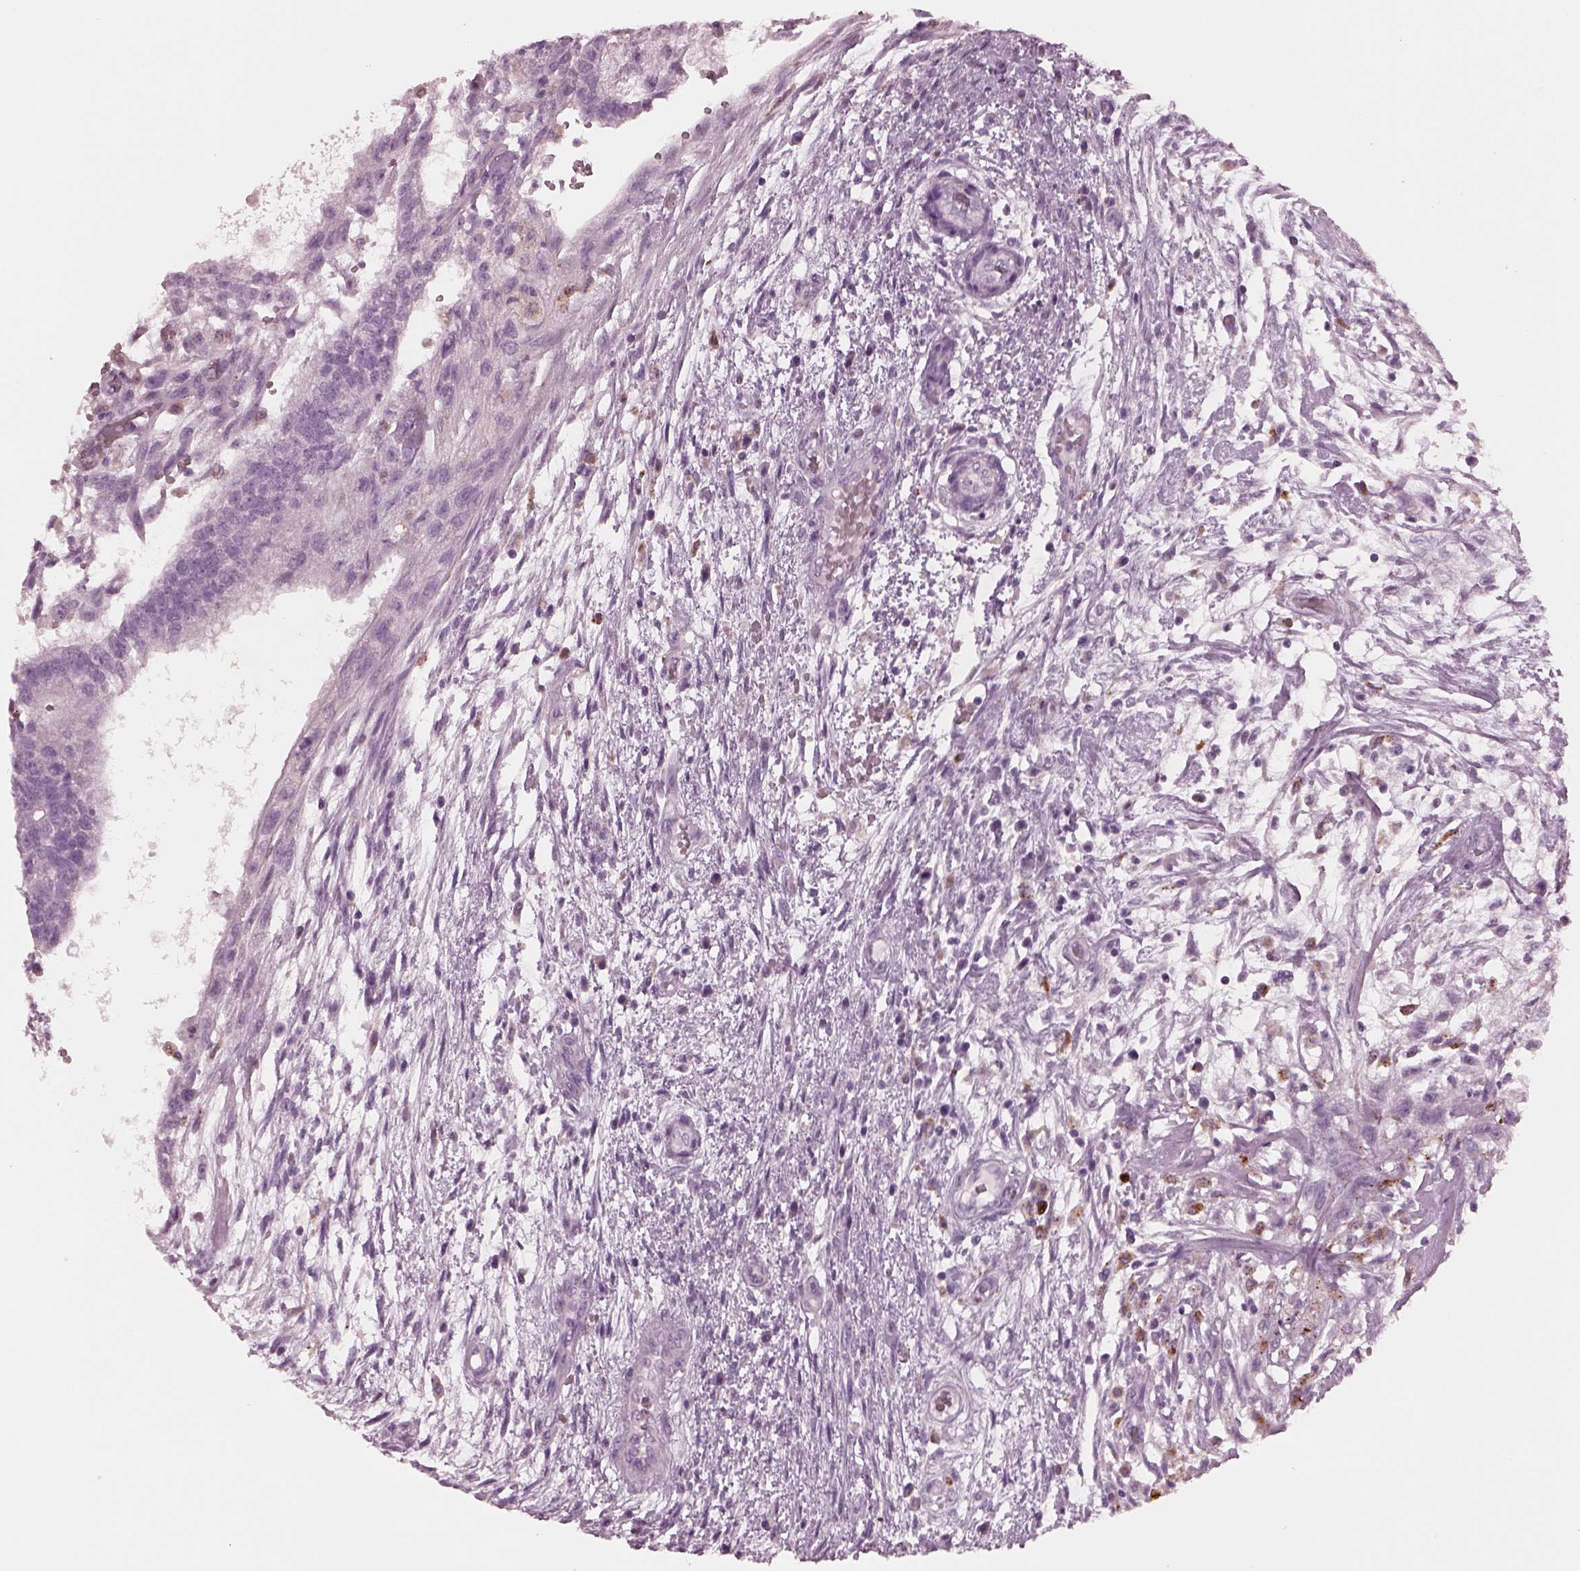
{"staining": {"intensity": "negative", "quantity": "none", "location": "none"}, "tissue": "testis cancer", "cell_type": "Tumor cells", "image_type": "cancer", "snomed": [{"axis": "morphology", "description": "Normal tissue, NOS"}, {"axis": "morphology", "description": "Carcinoma, Embryonal, NOS"}, {"axis": "topography", "description": "Testis"}, {"axis": "topography", "description": "Epididymis"}], "caption": "Protein analysis of testis embryonal carcinoma exhibits no significant positivity in tumor cells.", "gene": "SLAMF8", "patient": {"sex": "male", "age": 32}}